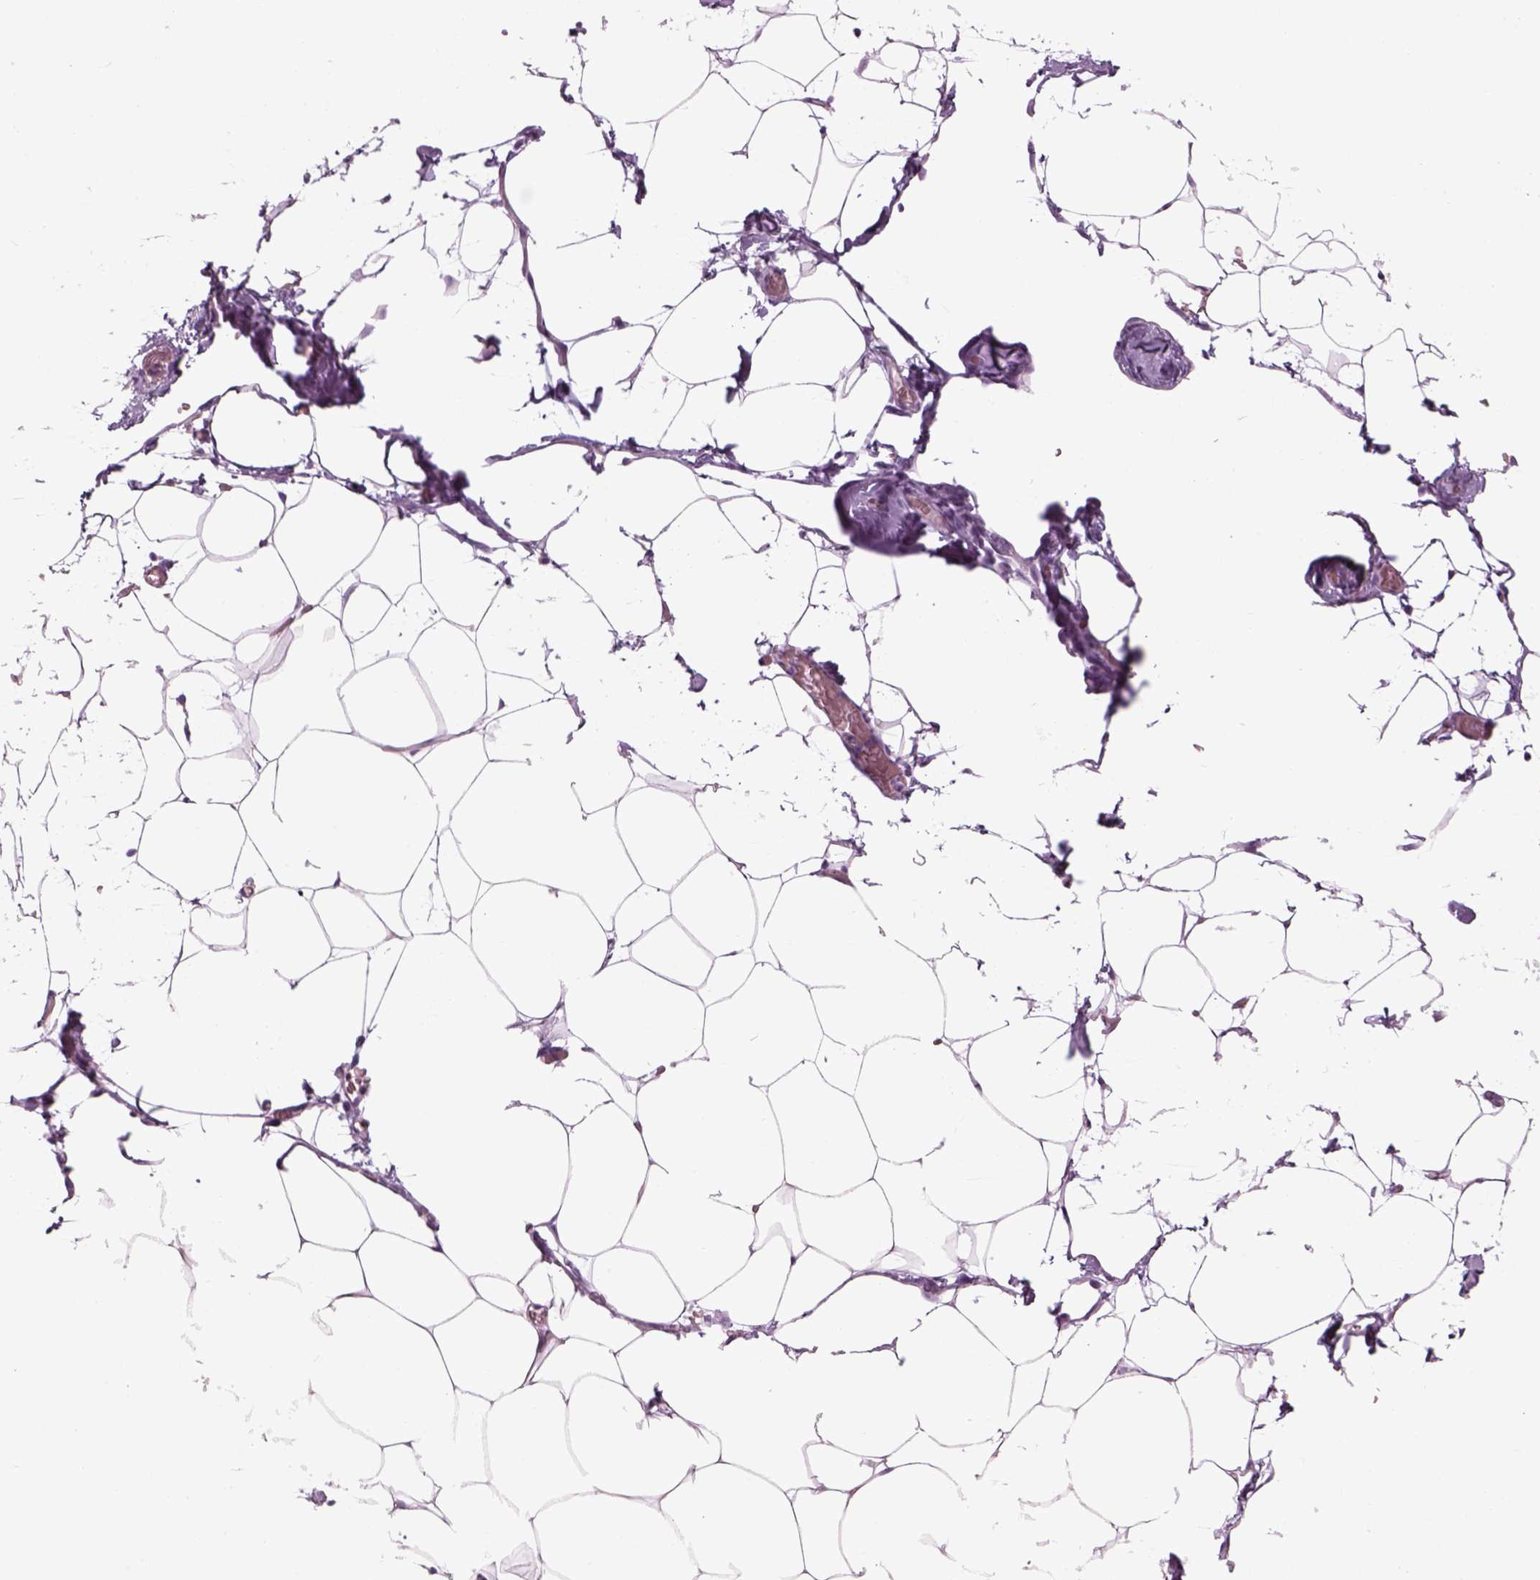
{"staining": {"intensity": "negative", "quantity": "none", "location": "none"}, "tissue": "adipose tissue", "cell_type": "Adipocytes", "image_type": "normal", "snomed": [{"axis": "morphology", "description": "Normal tissue, NOS"}, {"axis": "topography", "description": "Adipose tissue"}], "caption": "A micrograph of adipose tissue stained for a protein displays no brown staining in adipocytes. (DAB immunohistochemistry, high magnification).", "gene": "GAS2L2", "patient": {"sex": "male", "age": 57}}